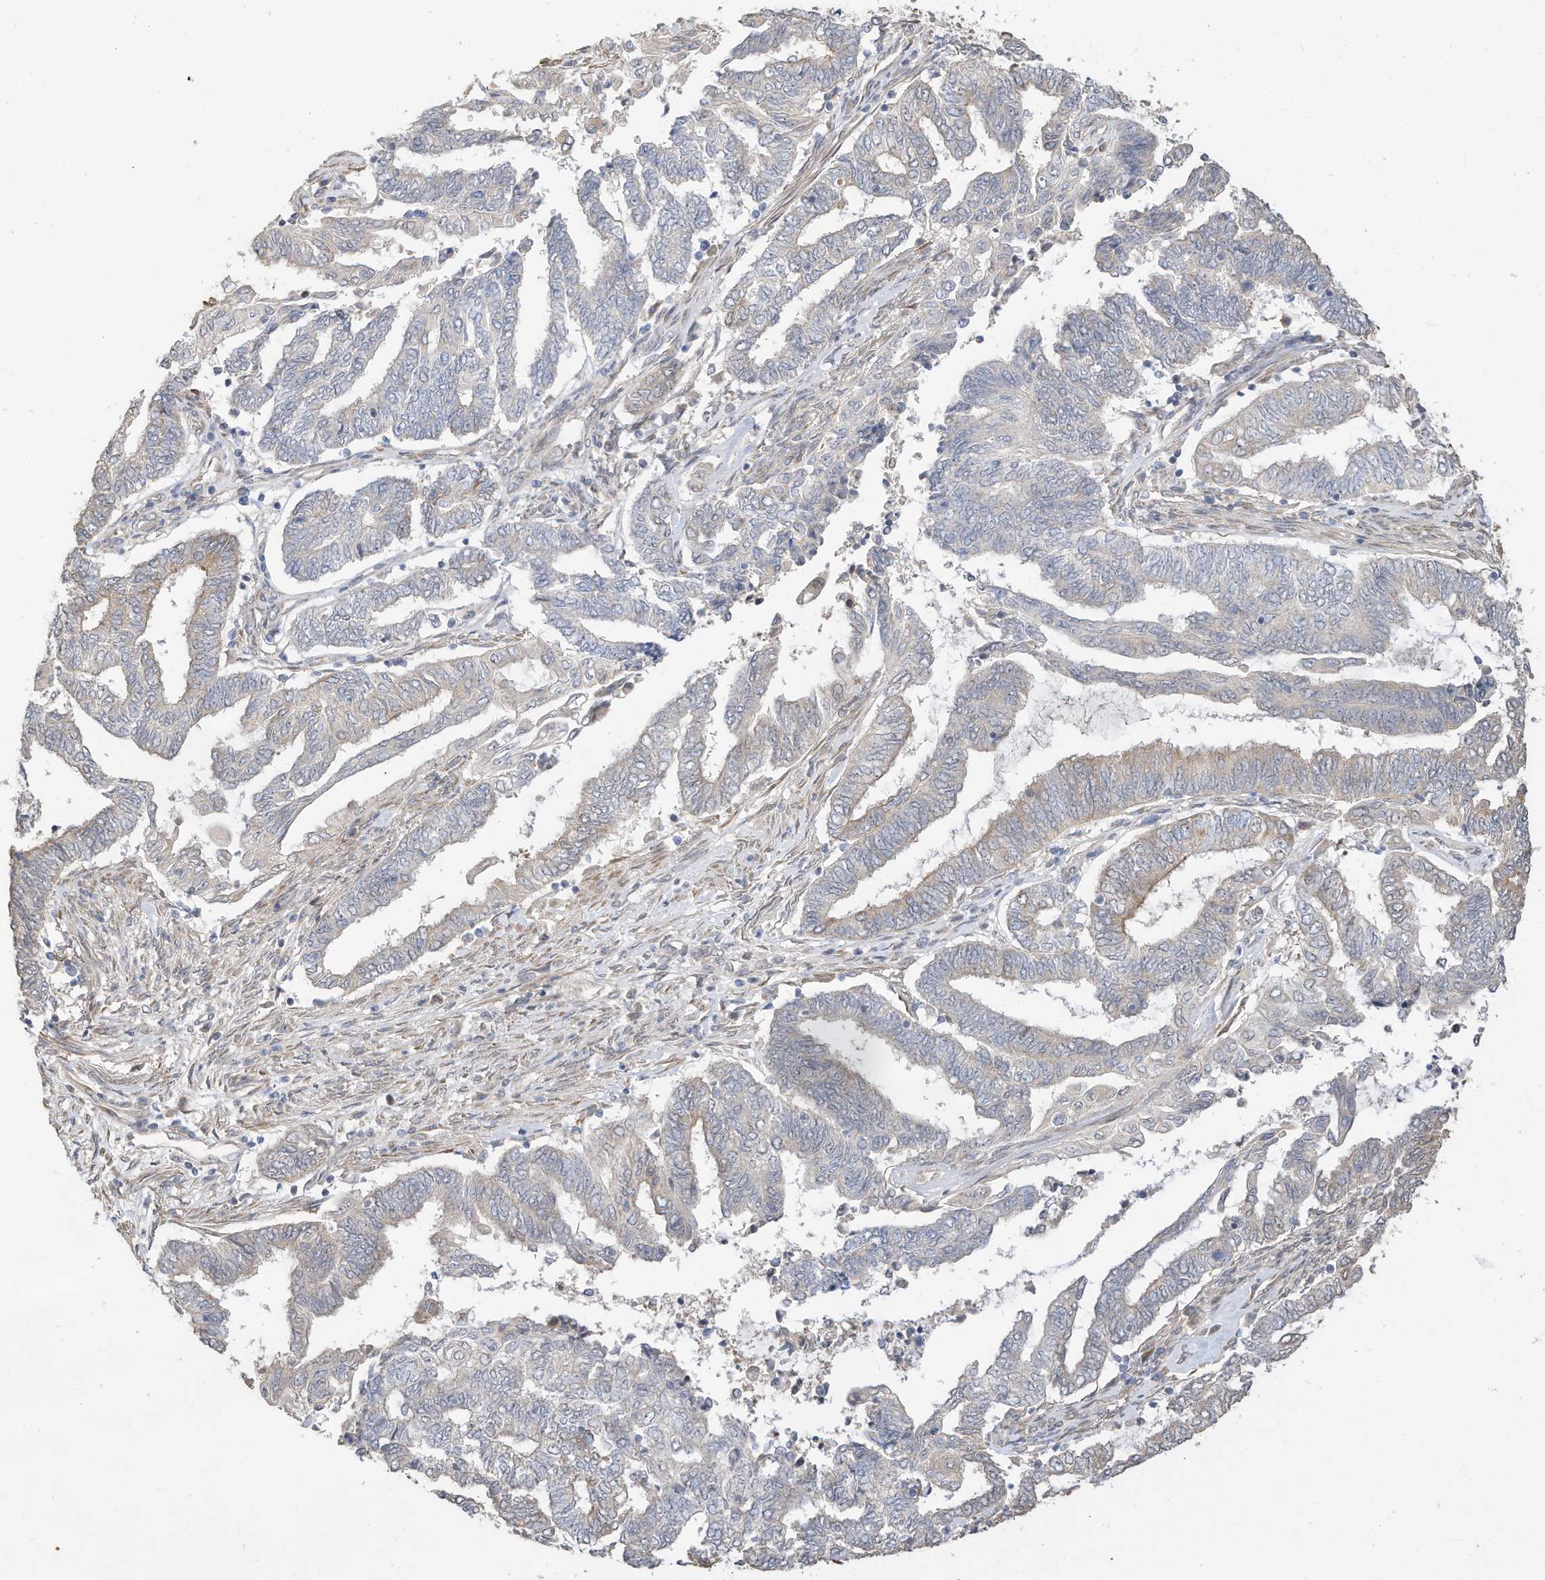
{"staining": {"intensity": "negative", "quantity": "none", "location": "none"}, "tissue": "endometrial cancer", "cell_type": "Tumor cells", "image_type": "cancer", "snomed": [{"axis": "morphology", "description": "Adenocarcinoma, NOS"}, {"axis": "topography", "description": "Uterus"}, {"axis": "topography", "description": "Endometrium"}], "caption": "This photomicrograph is of endometrial adenocarcinoma stained with immunohistochemistry (IHC) to label a protein in brown with the nuclei are counter-stained blue. There is no expression in tumor cells.", "gene": "CAGE1", "patient": {"sex": "female", "age": 70}}